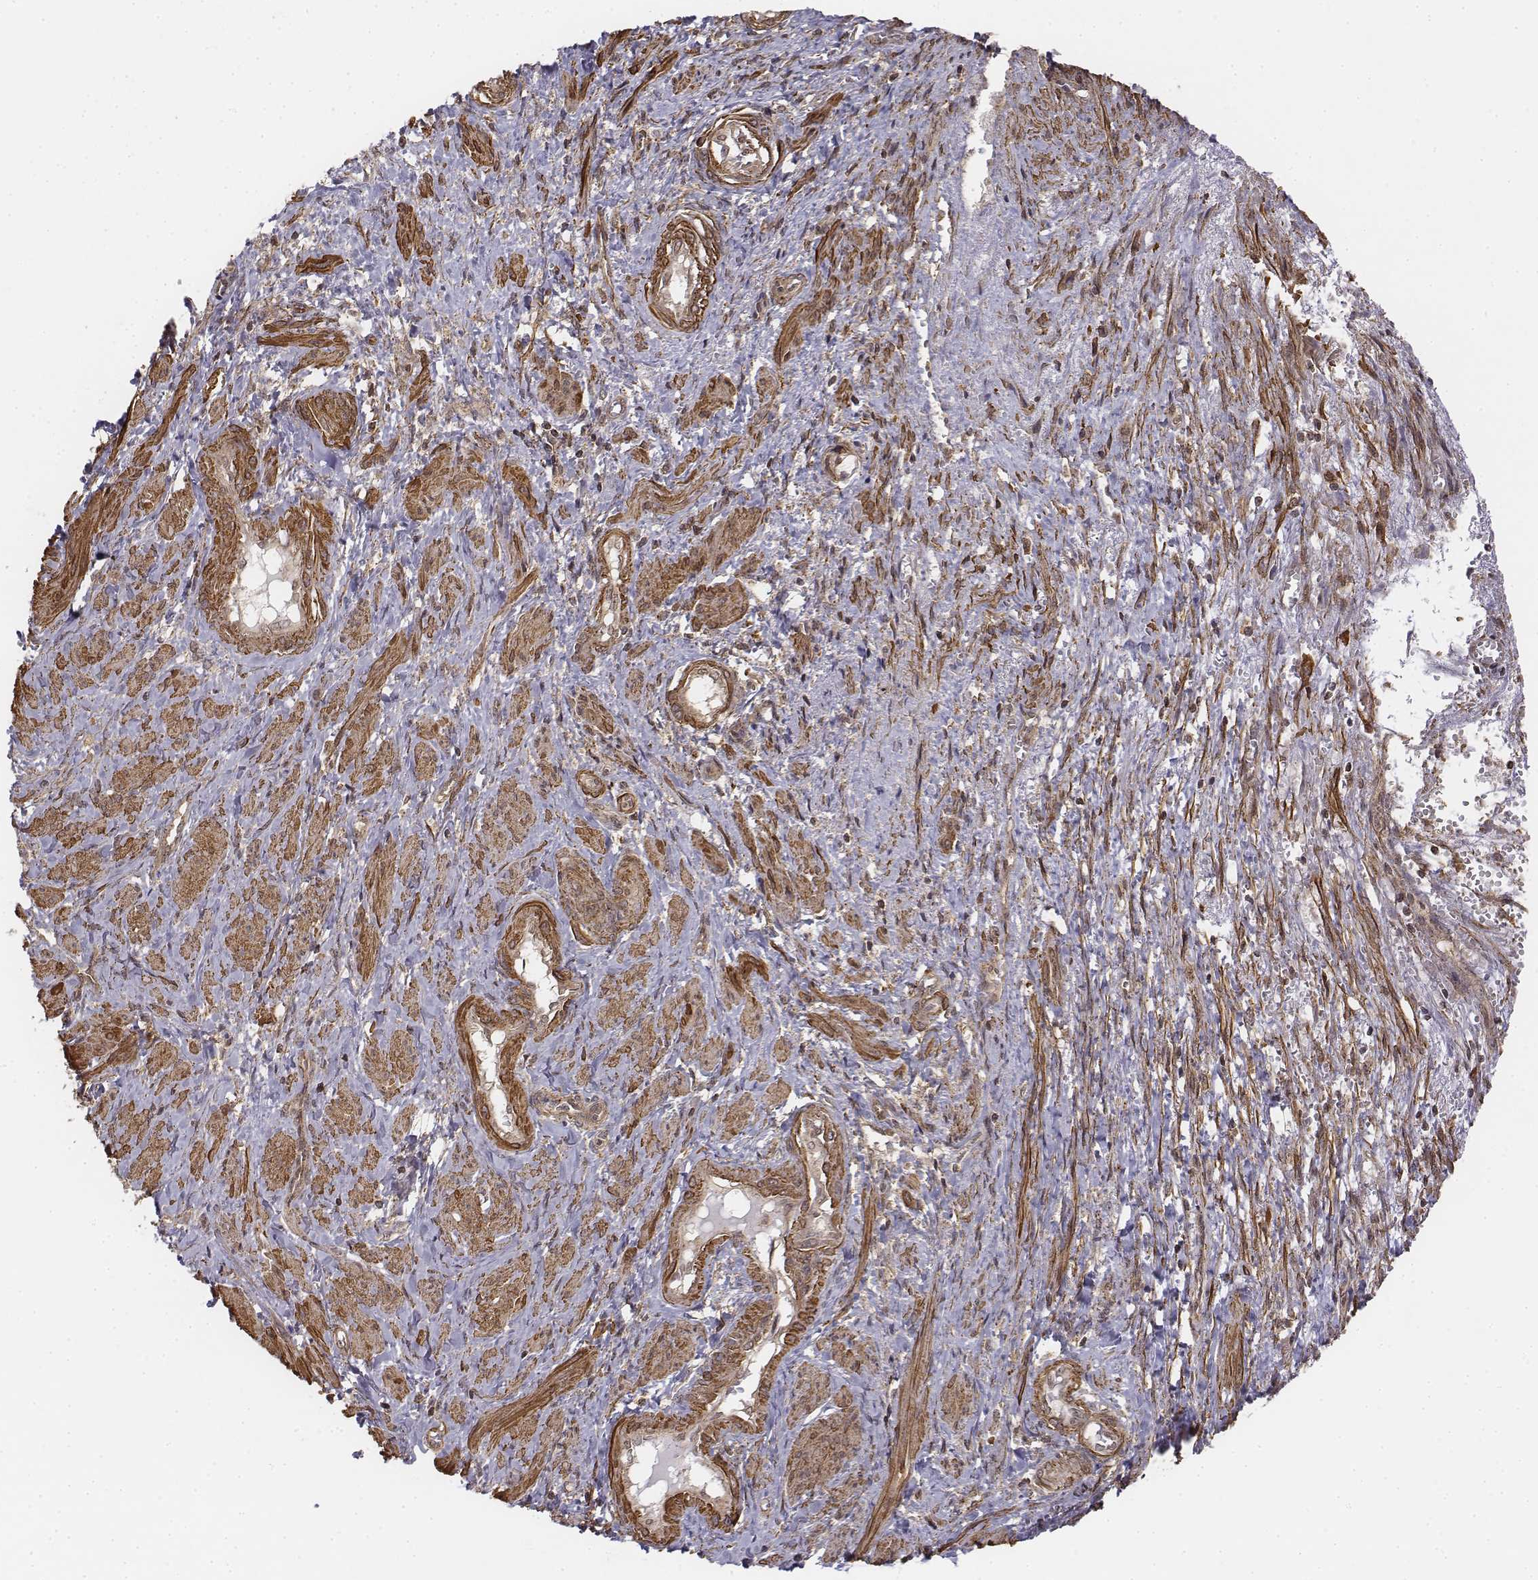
{"staining": {"intensity": "moderate", "quantity": ">75%", "location": "cytoplasmic/membranous,nuclear"}, "tissue": "ovarian cancer", "cell_type": "Tumor cells", "image_type": "cancer", "snomed": [{"axis": "morphology", "description": "Carcinoma, endometroid"}, {"axis": "topography", "description": "Ovary"}], "caption": "Immunohistochemical staining of ovarian endometroid carcinoma demonstrates medium levels of moderate cytoplasmic/membranous and nuclear expression in about >75% of tumor cells. Immunohistochemistry (ihc) stains the protein in brown and the nuclei are stained blue.", "gene": "ZFYVE19", "patient": {"sex": "female", "age": 64}}